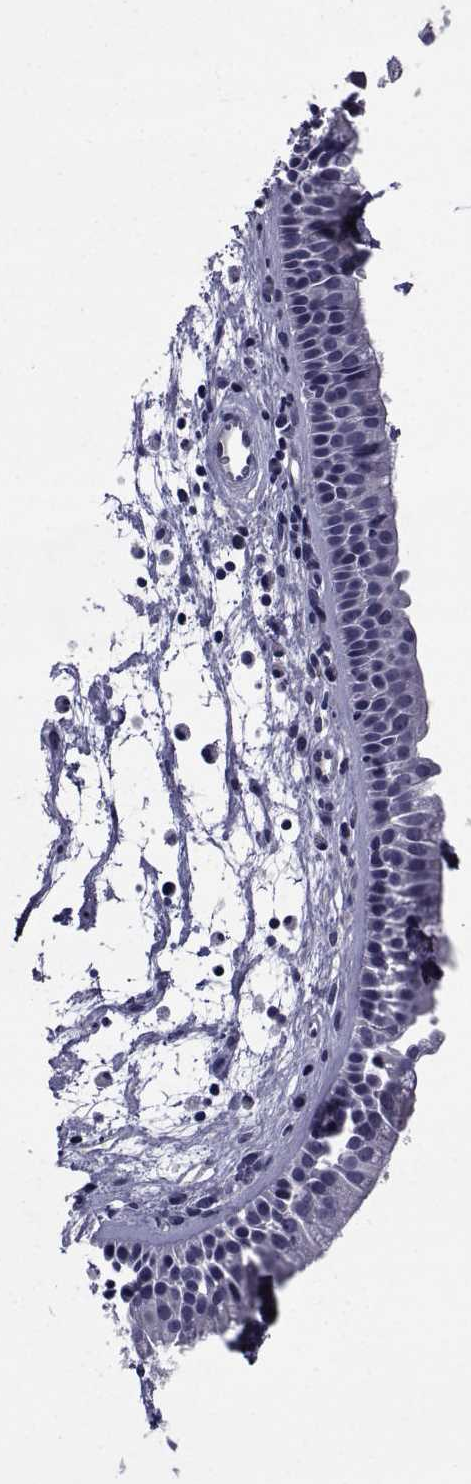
{"staining": {"intensity": "negative", "quantity": "none", "location": "none"}, "tissue": "nasopharynx", "cell_type": "Respiratory epithelial cells", "image_type": "normal", "snomed": [{"axis": "morphology", "description": "Normal tissue, NOS"}, {"axis": "topography", "description": "Nasopharynx"}], "caption": "An IHC micrograph of unremarkable nasopharynx is shown. There is no staining in respiratory epithelial cells of nasopharynx. (DAB IHC with hematoxylin counter stain).", "gene": "SEMA5B", "patient": {"sex": "female", "age": 68}}